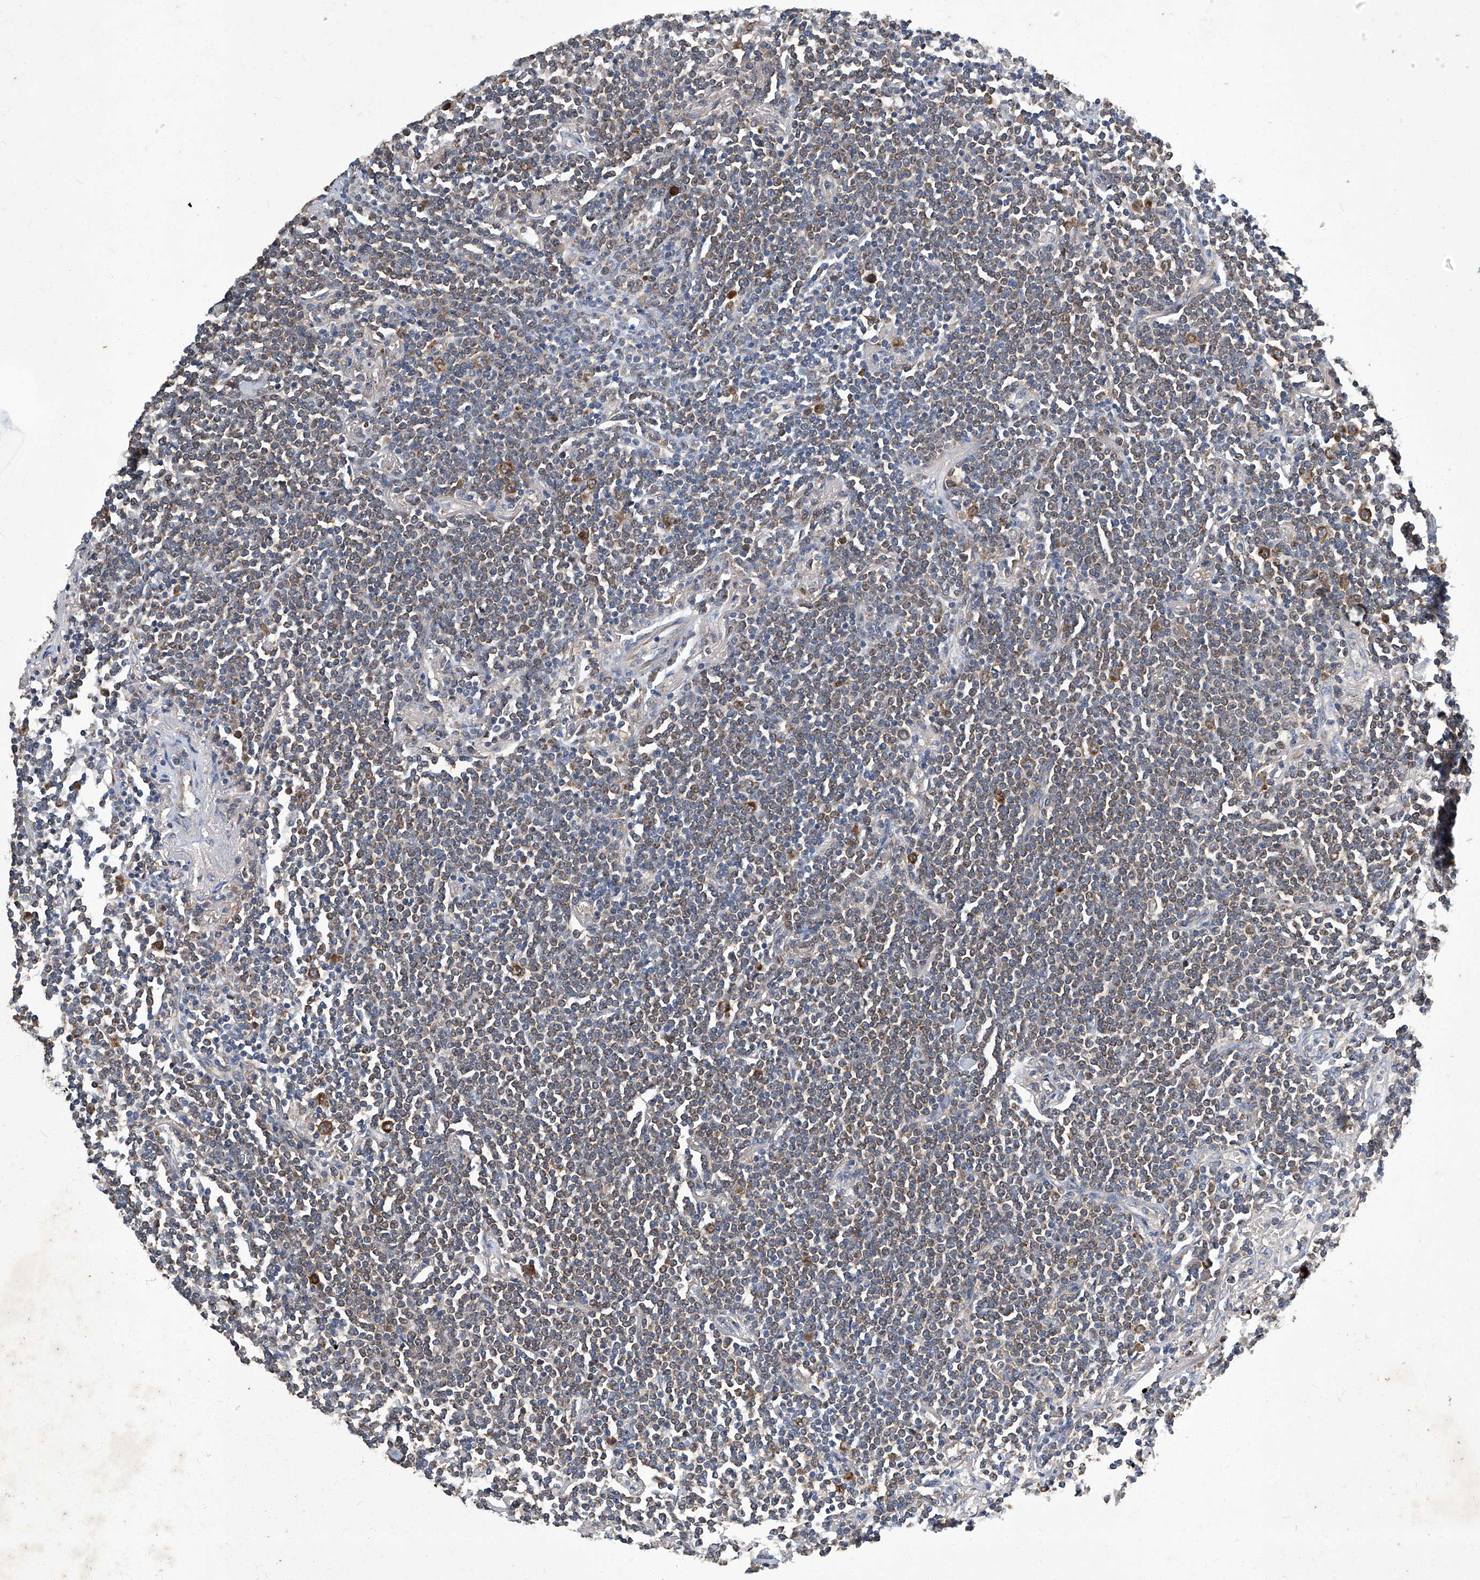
{"staining": {"intensity": "moderate", "quantity": "25%-75%", "location": "cytoplasmic/membranous"}, "tissue": "lymphoma", "cell_type": "Tumor cells", "image_type": "cancer", "snomed": [{"axis": "morphology", "description": "Malignant lymphoma, non-Hodgkin's type, Low grade"}, {"axis": "topography", "description": "Lung"}], "caption": "A photomicrograph showing moderate cytoplasmic/membranous expression in about 25%-75% of tumor cells in low-grade malignant lymphoma, non-Hodgkin's type, as visualized by brown immunohistochemical staining.", "gene": "TNFRSF13B", "patient": {"sex": "female", "age": 71}}